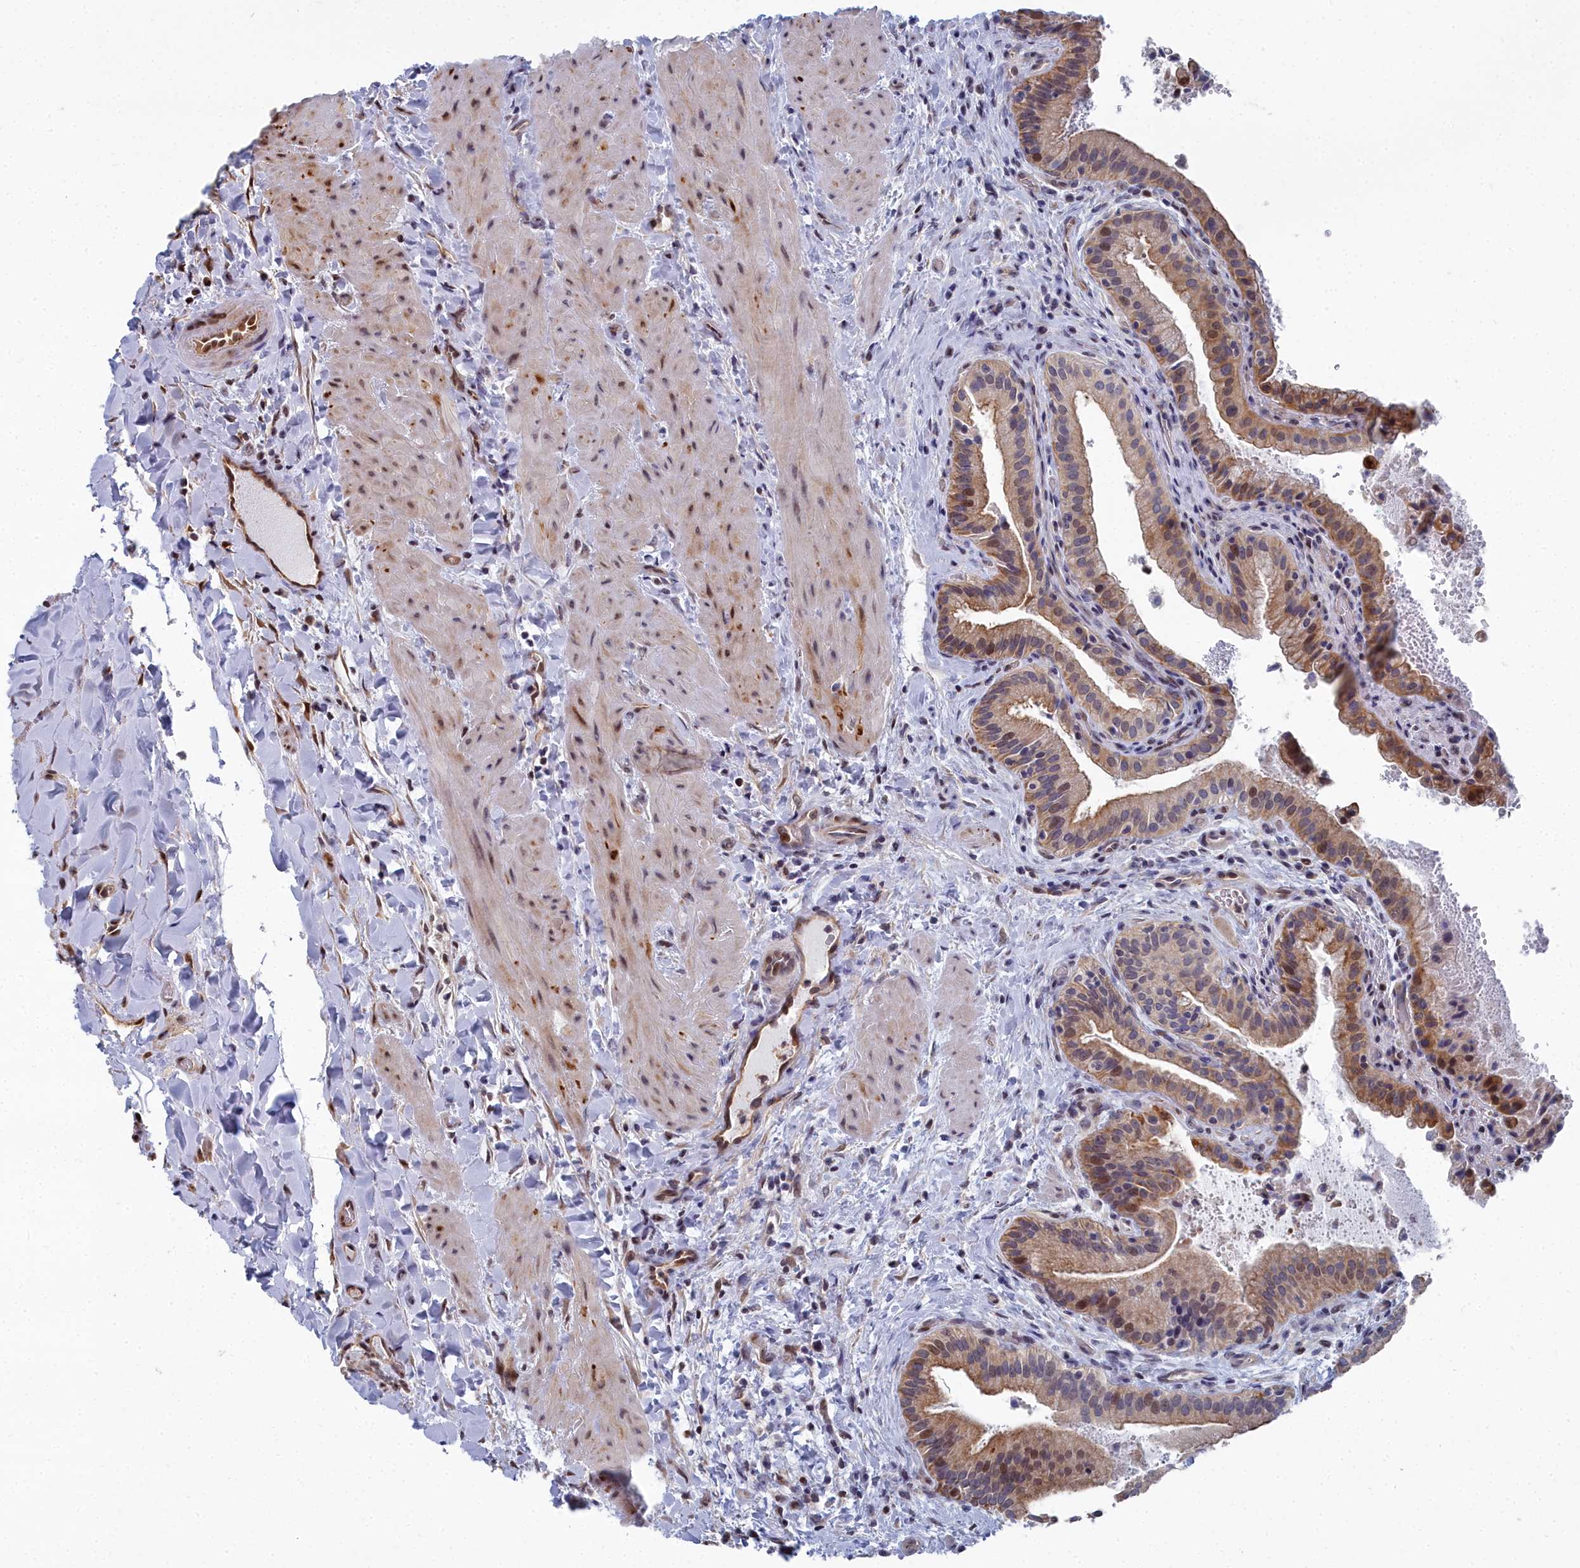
{"staining": {"intensity": "moderate", "quantity": "25%-75%", "location": "cytoplasmic/membranous,nuclear"}, "tissue": "gallbladder", "cell_type": "Glandular cells", "image_type": "normal", "snomed": [{"axis": "morphology", "description": "Normal tissue, NOS"}, {"axis": "topography", "description": "Gallbladder"}], "caption": "A high-resolution histopathology image shows immunohistochemistry staining of benign gallbladder, which exhibits moderate cytoplasmic/membranous,nuclear expression in about 25%-75% of glandular cells. (IHC, brightfield microscopy, high magnification).", "gene": "RPS27A", "patient": {"sex": "male", "age": 24}}